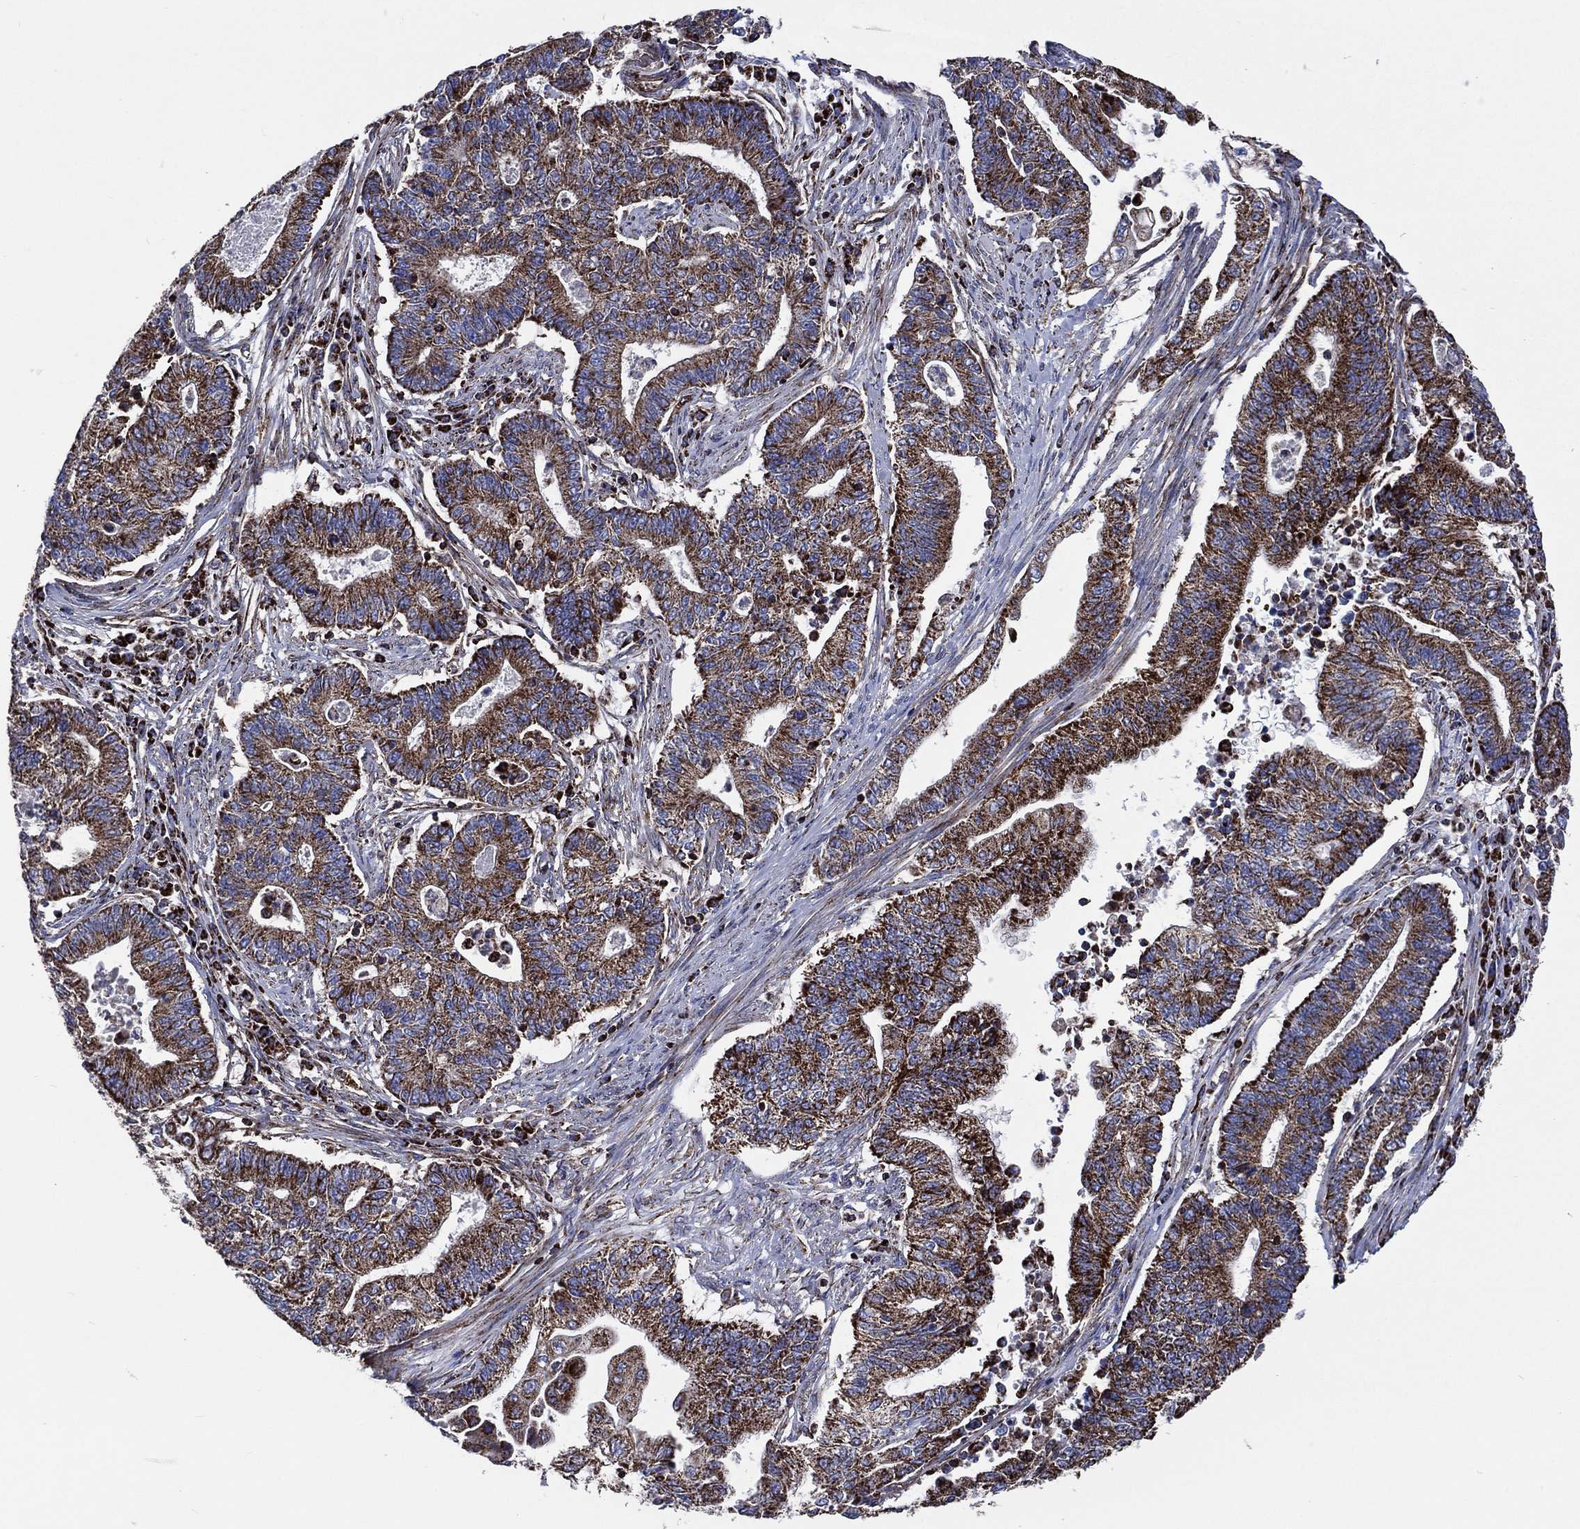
{"staining": {"intensity": "strong", "quantity": ">75%", "location": "cytoplasmic/membranous"}, "tissue": "endometrial cancer", "cell_type": "Tumor cells", "image_type": "cancer", "snomed": [{"axis": "morphology", "description": "Adenocarcinoma, NOS"}, {"axis": "topography", "description": "Uterus"}, {"axis": "topography", "description": "Endometrium"}], "caption": "Immunohistochemistry (DAB) staining of human adenocarcinoma (endometrial) reveals strong cytoplasmic/membranous protein positivity in approximately >75% of tumor cells. (DAB IHC, brown staining for protein, blue staining for nuclei).", "gene": "ANKRD37", "patient": {"sex": "female", "age": 54}}